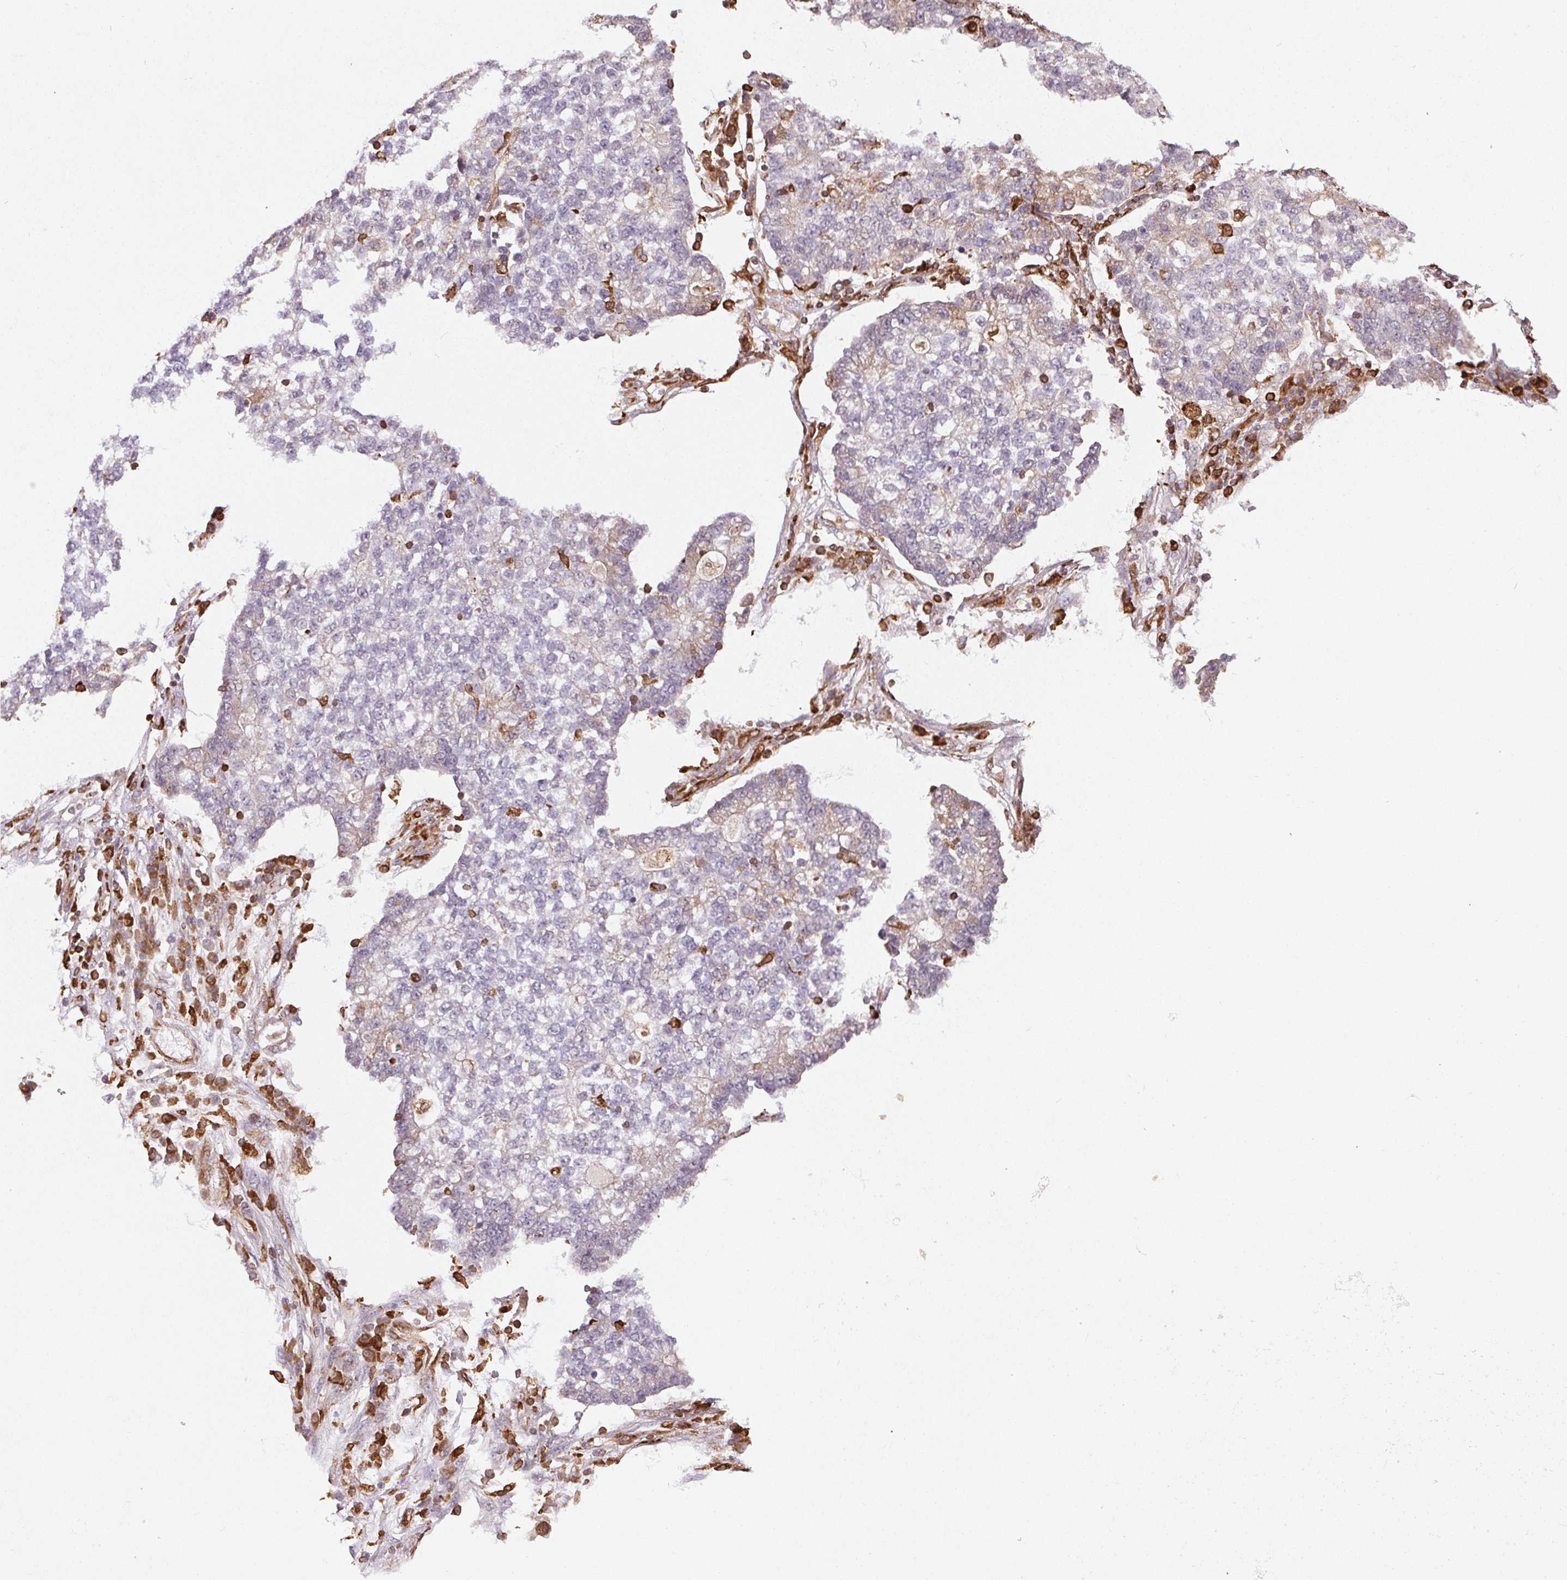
{"staining": {"intensity": "negative", "quantity": "none", "location": "none"}, "tissue": "lung cancer", "cell_type": "Tumor cells", "image_type": "cancer", "snomed": [{"axis": "morphology", "description": "Adenocarcinoma, NOS"}, {"axis": "topography", "description": "Lung"}], "caption": "Tumor cells show no significant staining in lung adenocarcinoma. (Stains: DAB immunohistochemistry (IHC) with hematoxylin counter stain, Microscopy: brightfield microscopy at high magnification).", "gene": "RNASET2", "patient": {"sex": "male", "age": 57}}